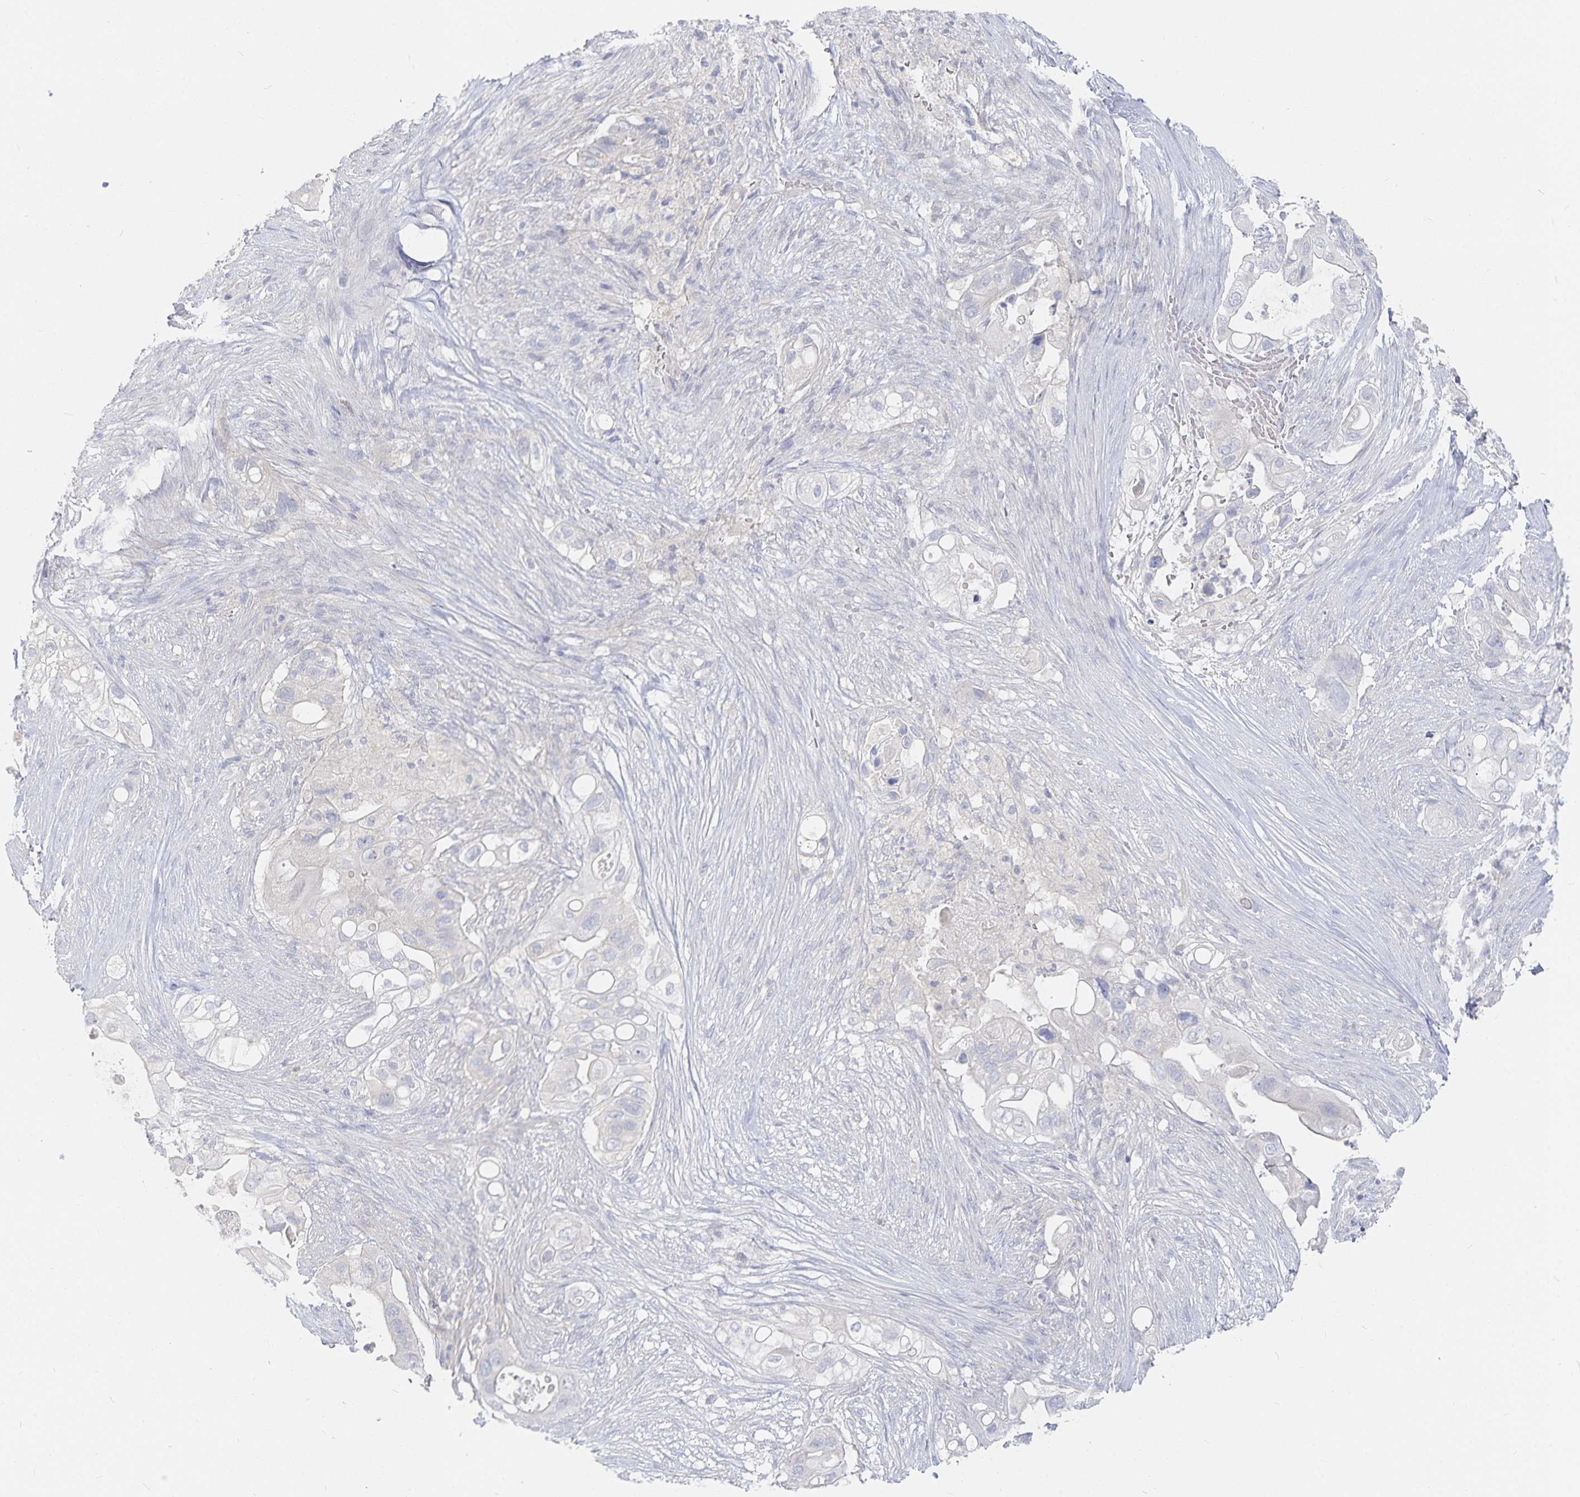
{"staining": {"intensity": "negative", "quantity": "none", "location": "none"}, "tissue": "pancreatic cancer", "cell_type": "Tumor cells", "image_type": "cancer", "snomed": [{"axis": "morphology", "description": "Adenocarcinoma, NOS"}, {"axis": "topography", "description": "Pancreas"}], "caption": "Immunohistochemistry (IHC) micrograph of neoplastic tissue: pancreatic cancer stained with DAB demonstrates no significant protein expression in tumor cells. (Immunohistochemistry, brightfield microscopy, high magnification).", "gene": "DNAH9", "patient": {"sex": "female", "age": 72}}